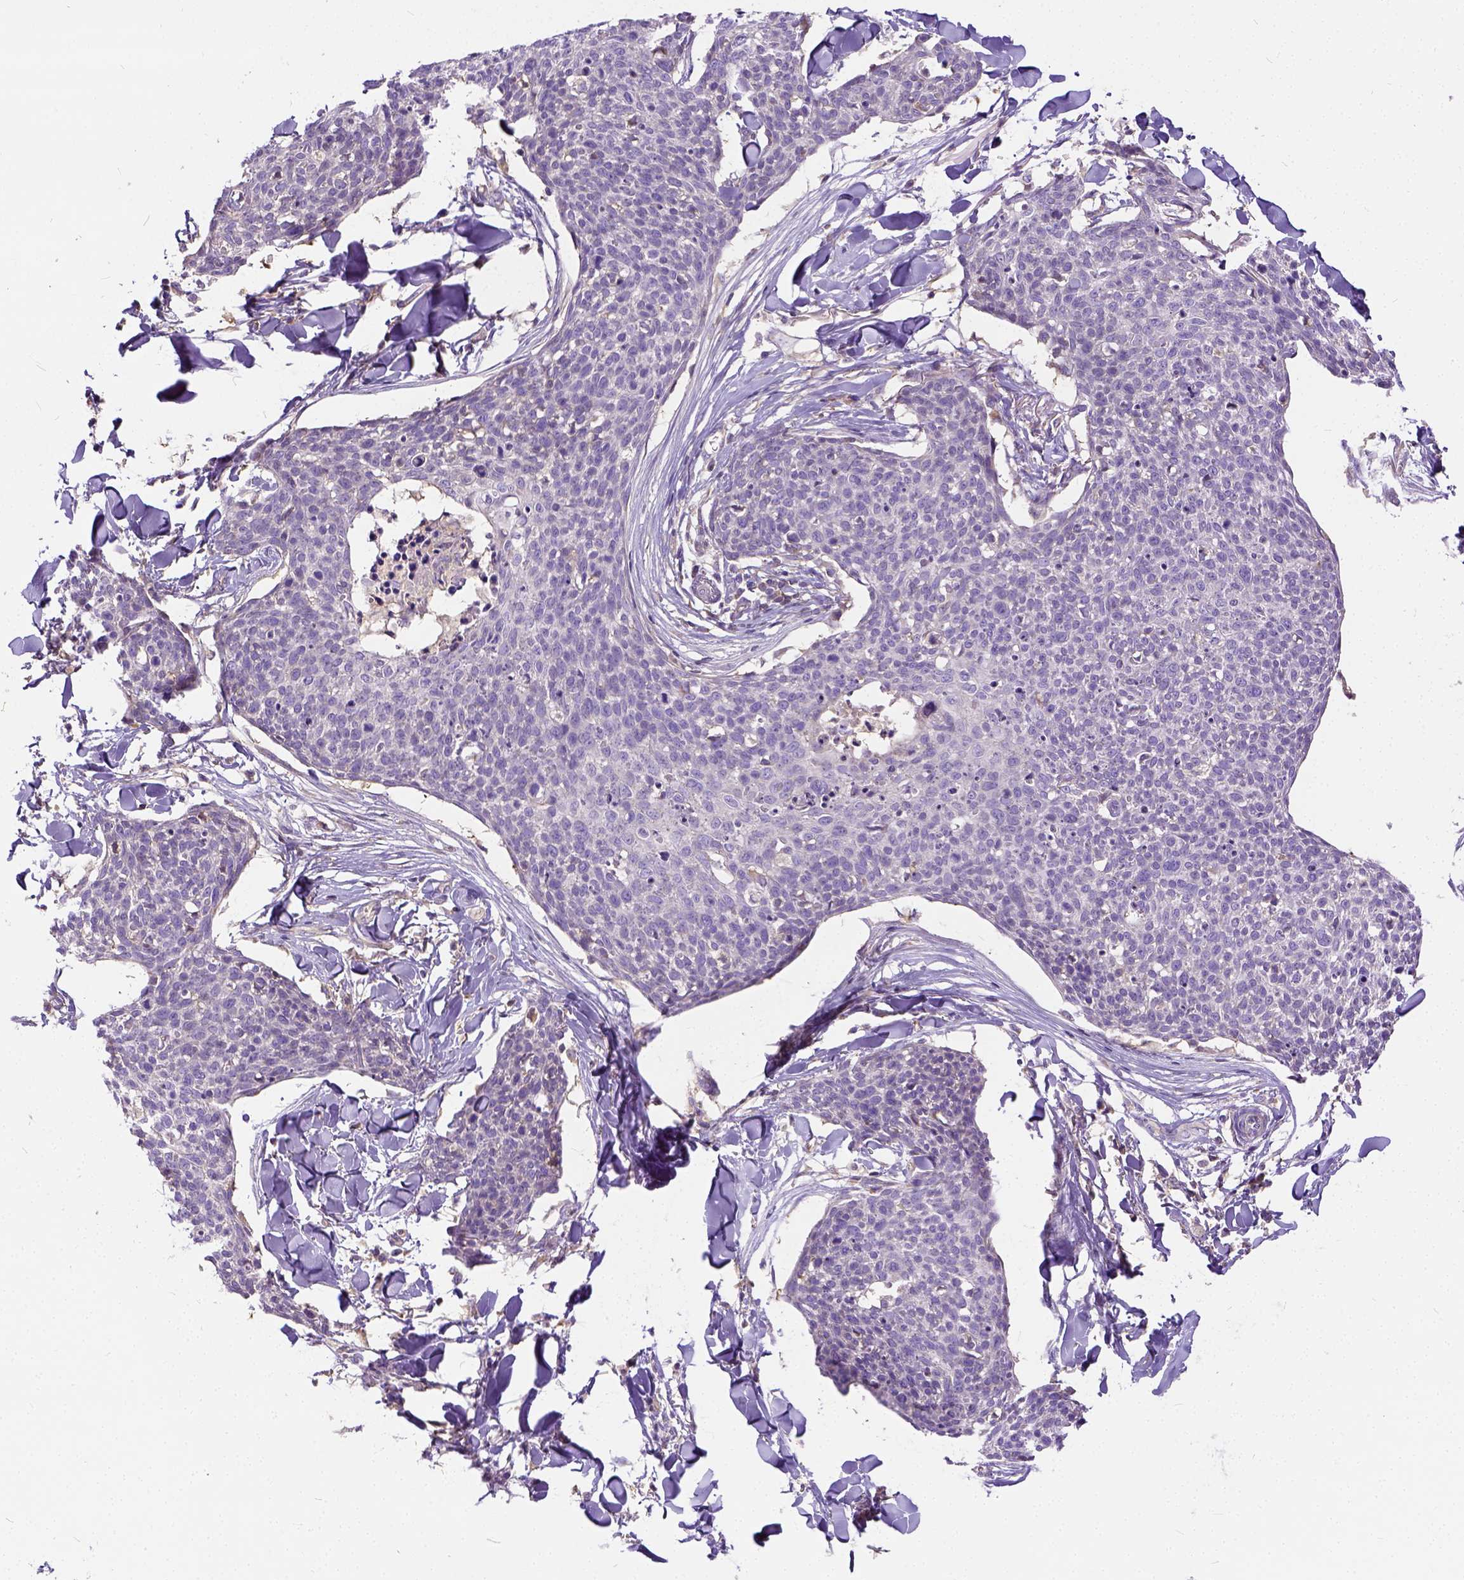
{"staining": {"intensity": "negative", "quantity": "none", "location": "none"}, "tissue": "skin cancer", "cell_type": "Tumor cells", "image_type": "cancer", "snomed": [{"axis": "morphology", "description": "Squamous cell carcinoma, NOS"}, {"axis": "topography", "description": "Skin"}, {"axis": "topography", "description": "Vulva"}], "caption": "Immunohistochemical staining of human skin squamous cell carcinoma demonstrates no significant staining in tumor cells.", "gene": "CADM4", "patient": {"sex": "female", "age": 75}}